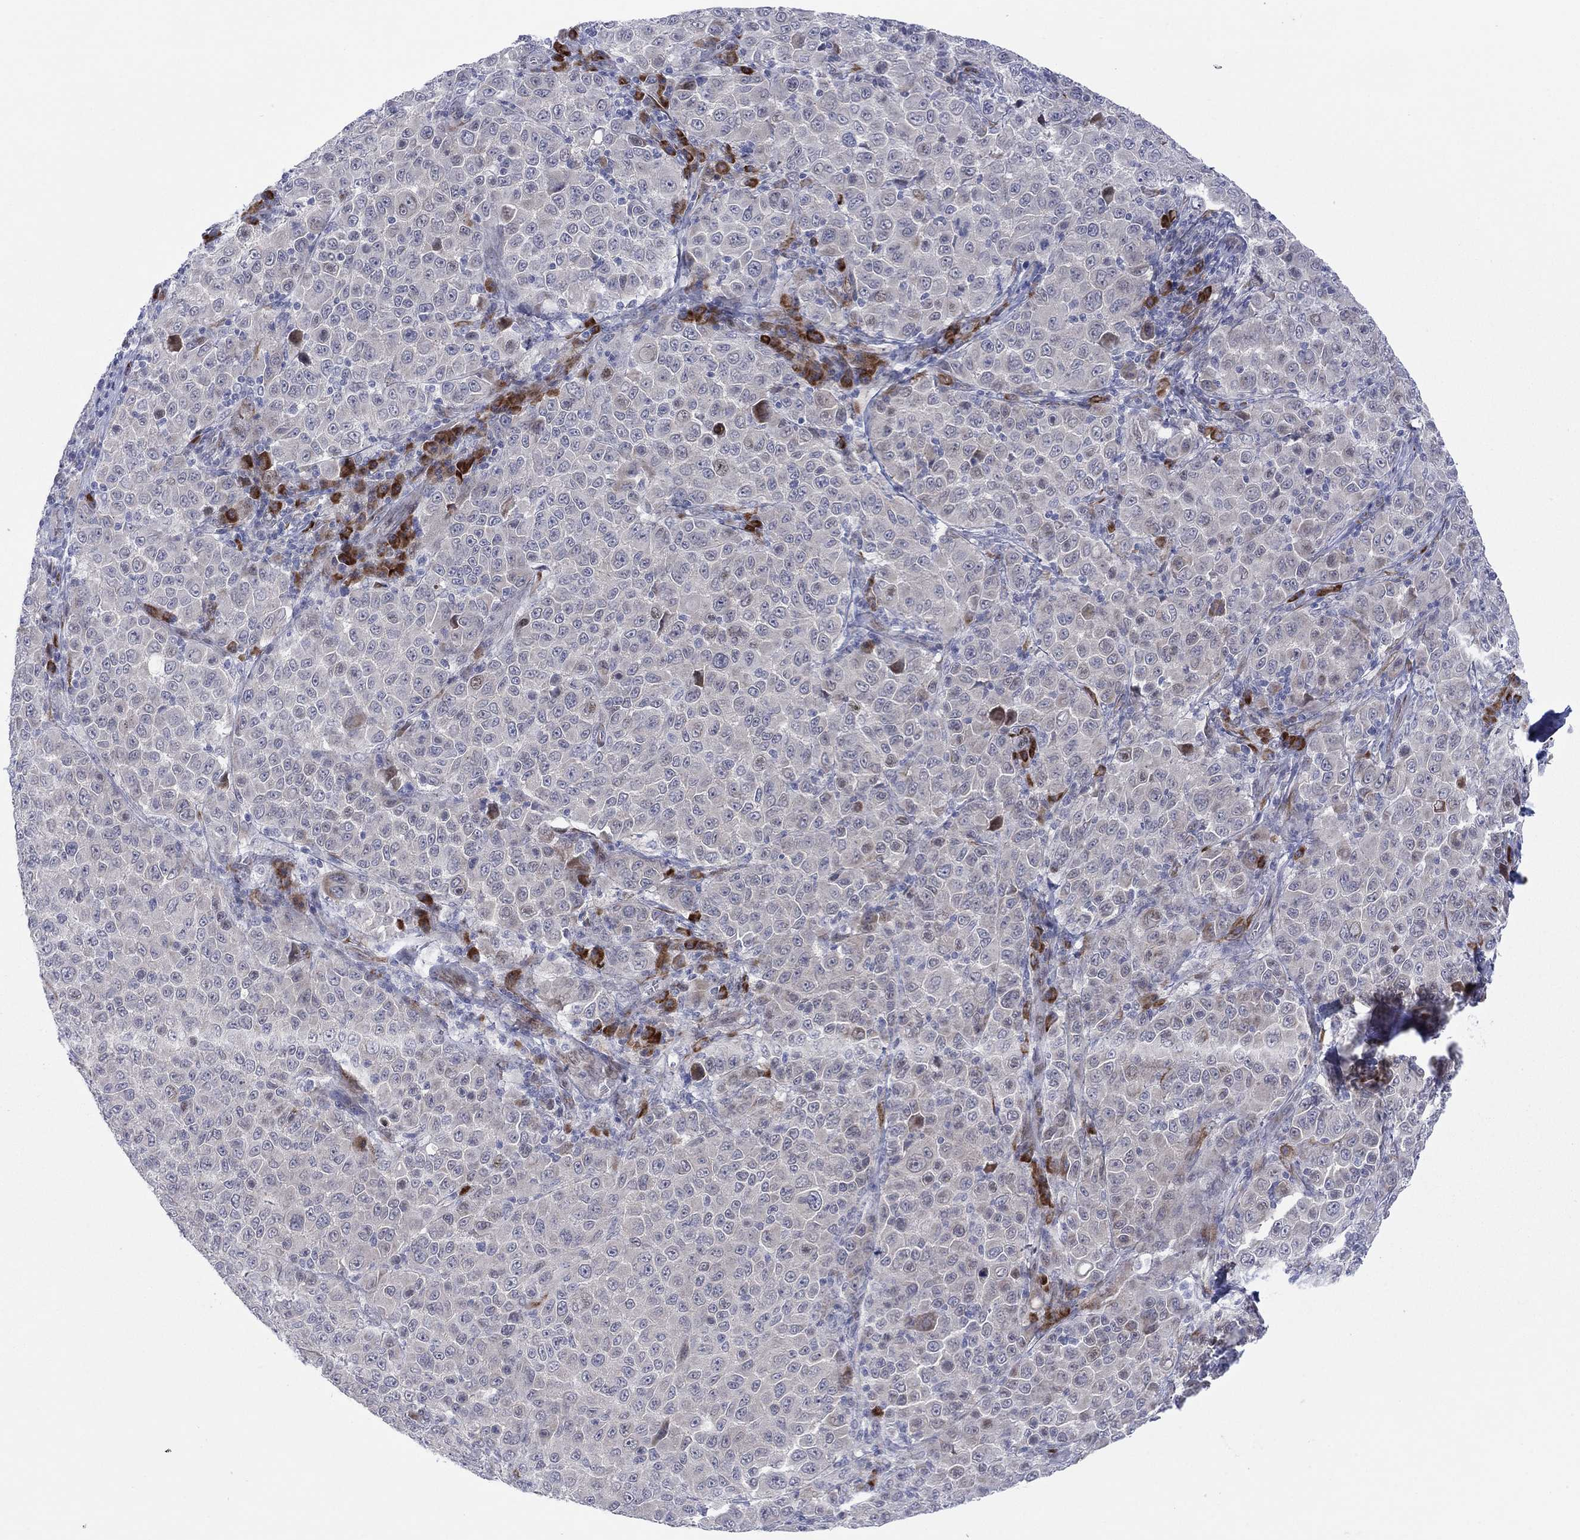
{"staining": {"intensity": "negative", "quantity": "none", "location": "none"}, "tissue": "melanoma", "cell_type": "Tumor cells", "image_type": "cancer", "snomed": [{"axis": "morphology", "description": "Malignant melanoma, NOS"}, {"axis": "topography", "description": "Skin"}], "caption": "Tumor cells show no significant staining in melanoma. The staining is performed using DAB brown chromogen with nuclei counter-stained in using hematoxylin.", "gene": "TTC21B", "patient": {"sex": "female", "age": 57}}